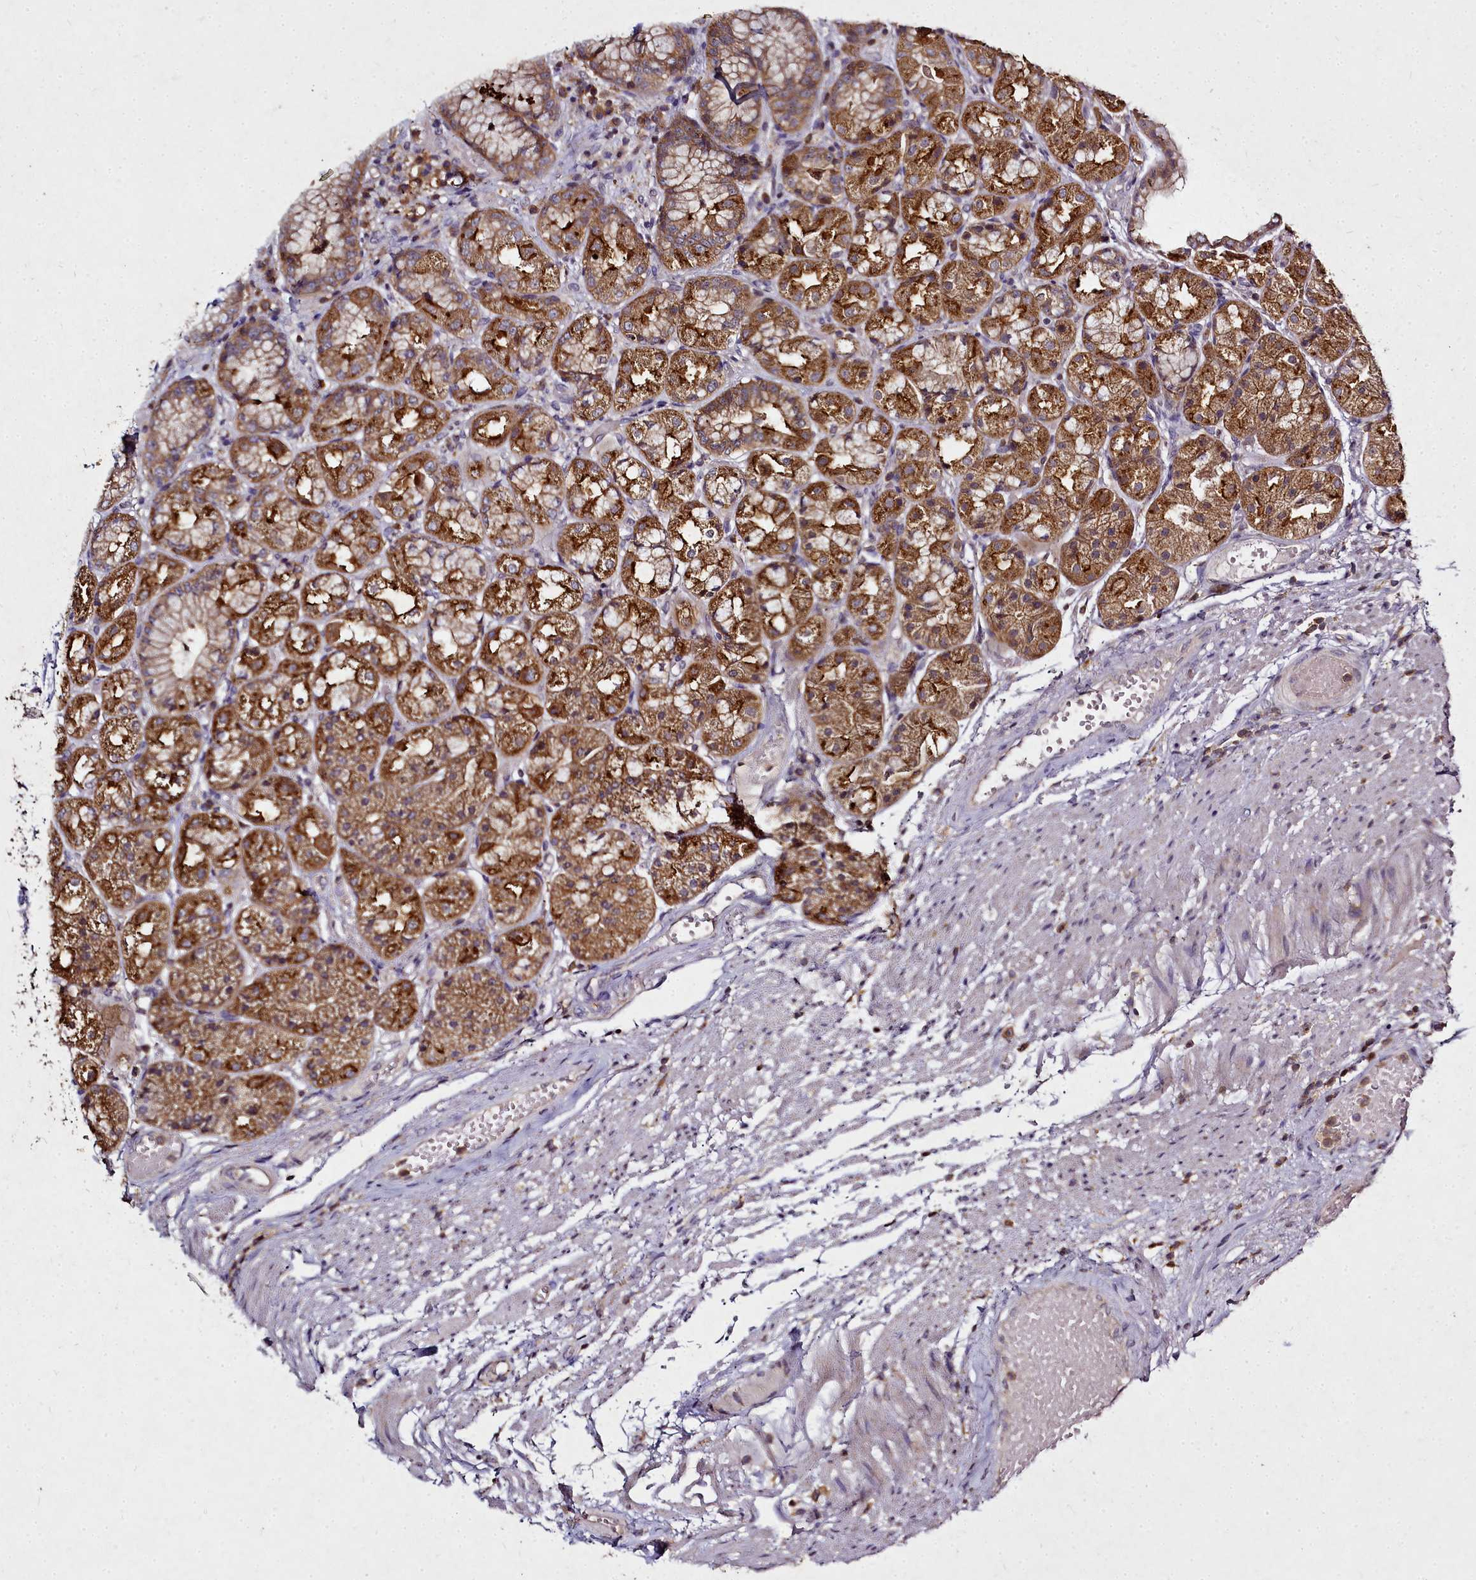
{"staining": {"intensity": "strong", "quantity": ">75%", "location": "cytoplasmic/membranous"}, "tissue": "stomach", "cell_type": "Glandular cells", "image_type": "normal", "snomed": [{"axis": "morphology", "description": "Normal tissue, NOS"}, {"axis": "topography", "description": "Stomach, upper"}], "caption": "Human stomach stained for a protein (brown) shows strong cytoplasmic/membranous positive expression in approximately >75% of glandular cells.", "gene": "NCKAP1L", "patient": {"sex": "male", "age": 72}}